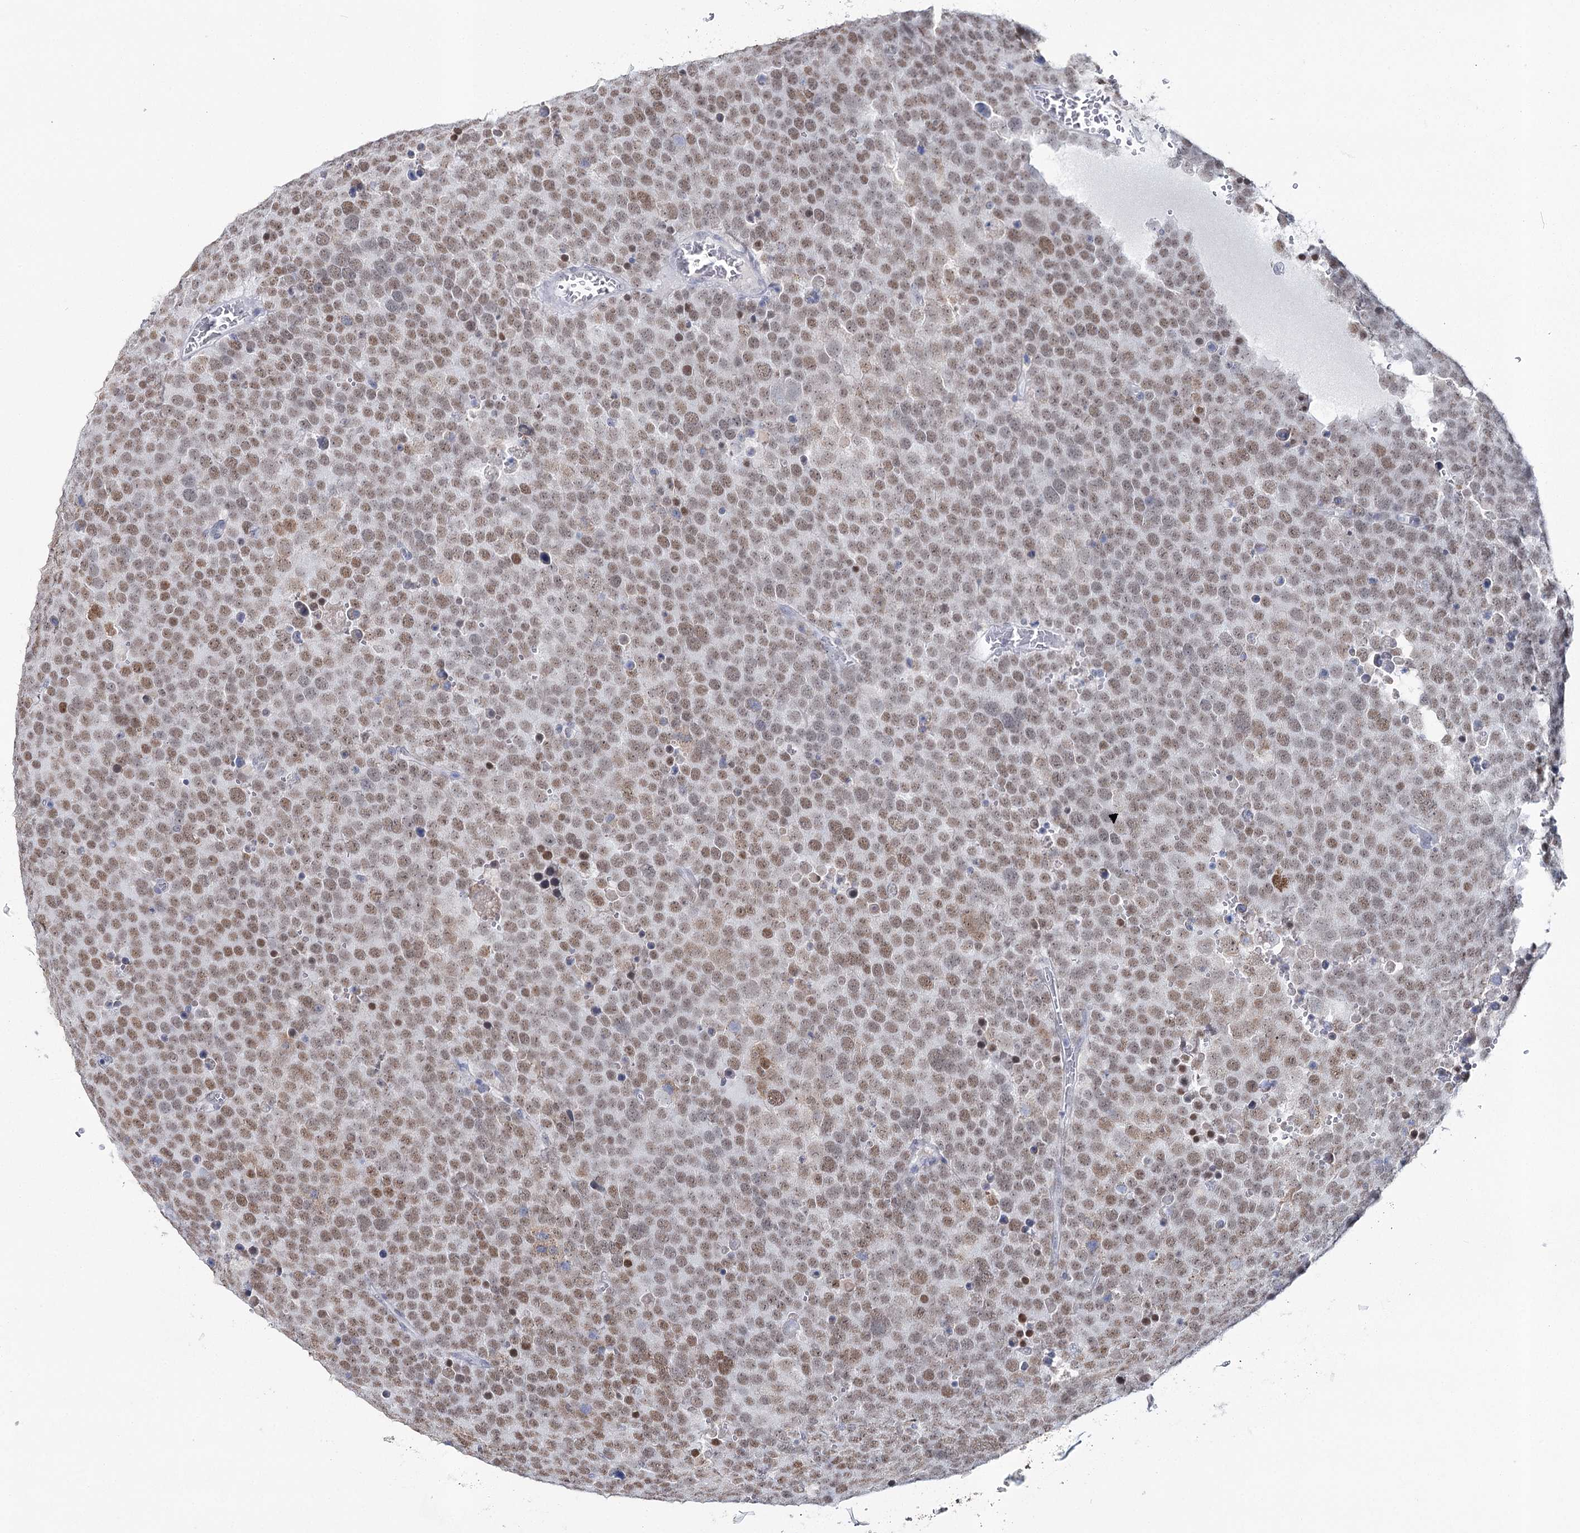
{"staining": {"intensity": "moderate", "quantity": ">75%", "location": "nuclear"}, "tissue": "testis cancer", "cell_type": "Tumor cells", "image_type": "cancer", "snomed": [{"axis": "morphology", "description": "Seminoma, NOS"}, {"axis": "topography", "description": "Testis"}], "caption": "A medium amount of moderate nuclear expression is seen in about >75% of tumor cells in testis cancer tissue.", "gene": "ZC3H8", "patient": {"sex": "male", "age": 71}}